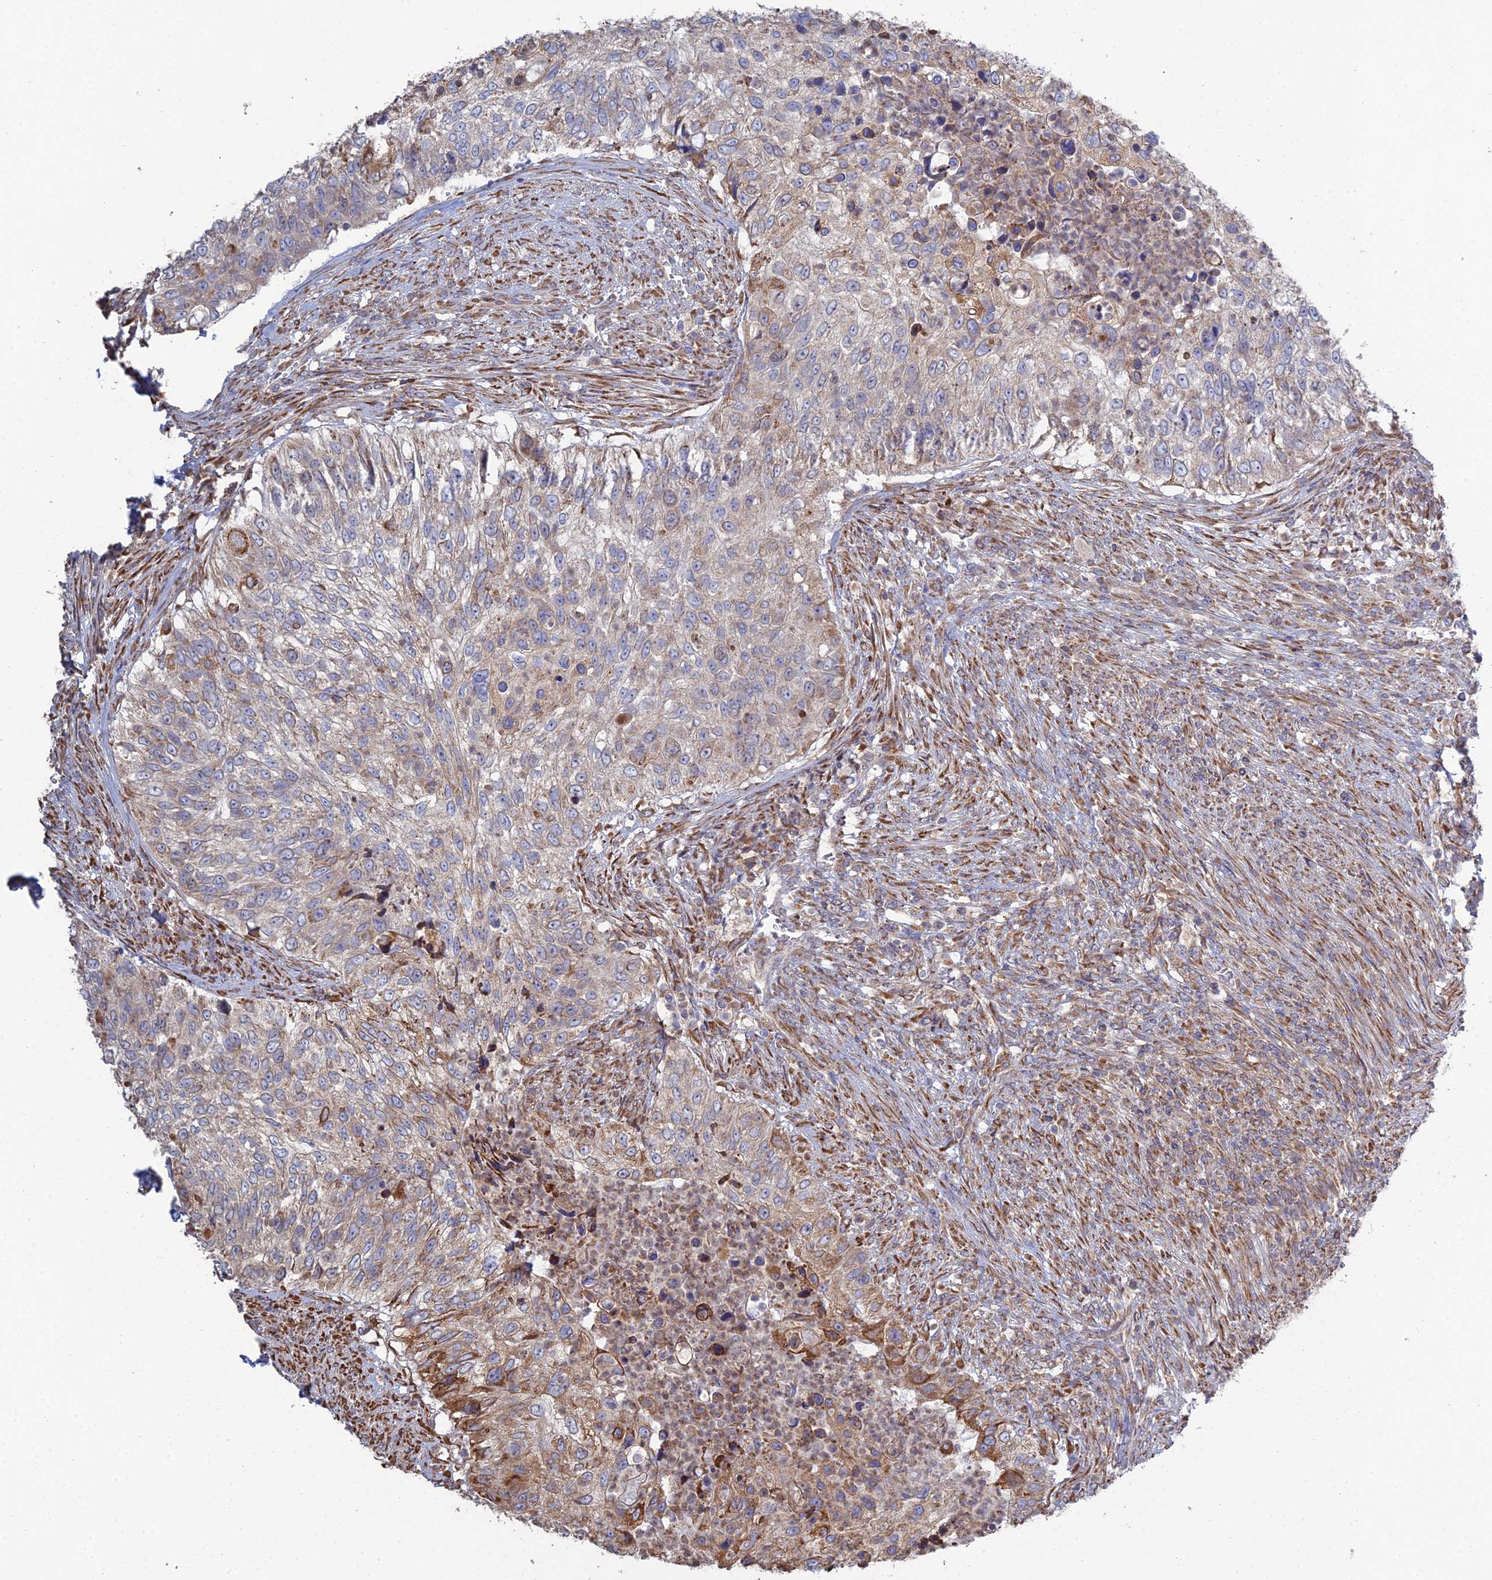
{"staining": {"intensity": "moderate", "quantity": "<25%", "location": "cytoplasmic/membranous"}, "tissue": "urothelial cancer", "cell_type": "Tumor cells", "image_type": "cancer", "snomed": [{"axis": "morphology", "description": "Urothelial carcinoma, High grade"}, {"axis": "topography", "description": "Urinary bladder"}], "caption": "A histopathology image of high-grade urothelial carcinoma stained for a protein reveals moderate cytoplasmic/membranous brown staining in tumor cells.", "gene": "TRAPPC6A", "patient": {"sex": "female", "age": 60}}